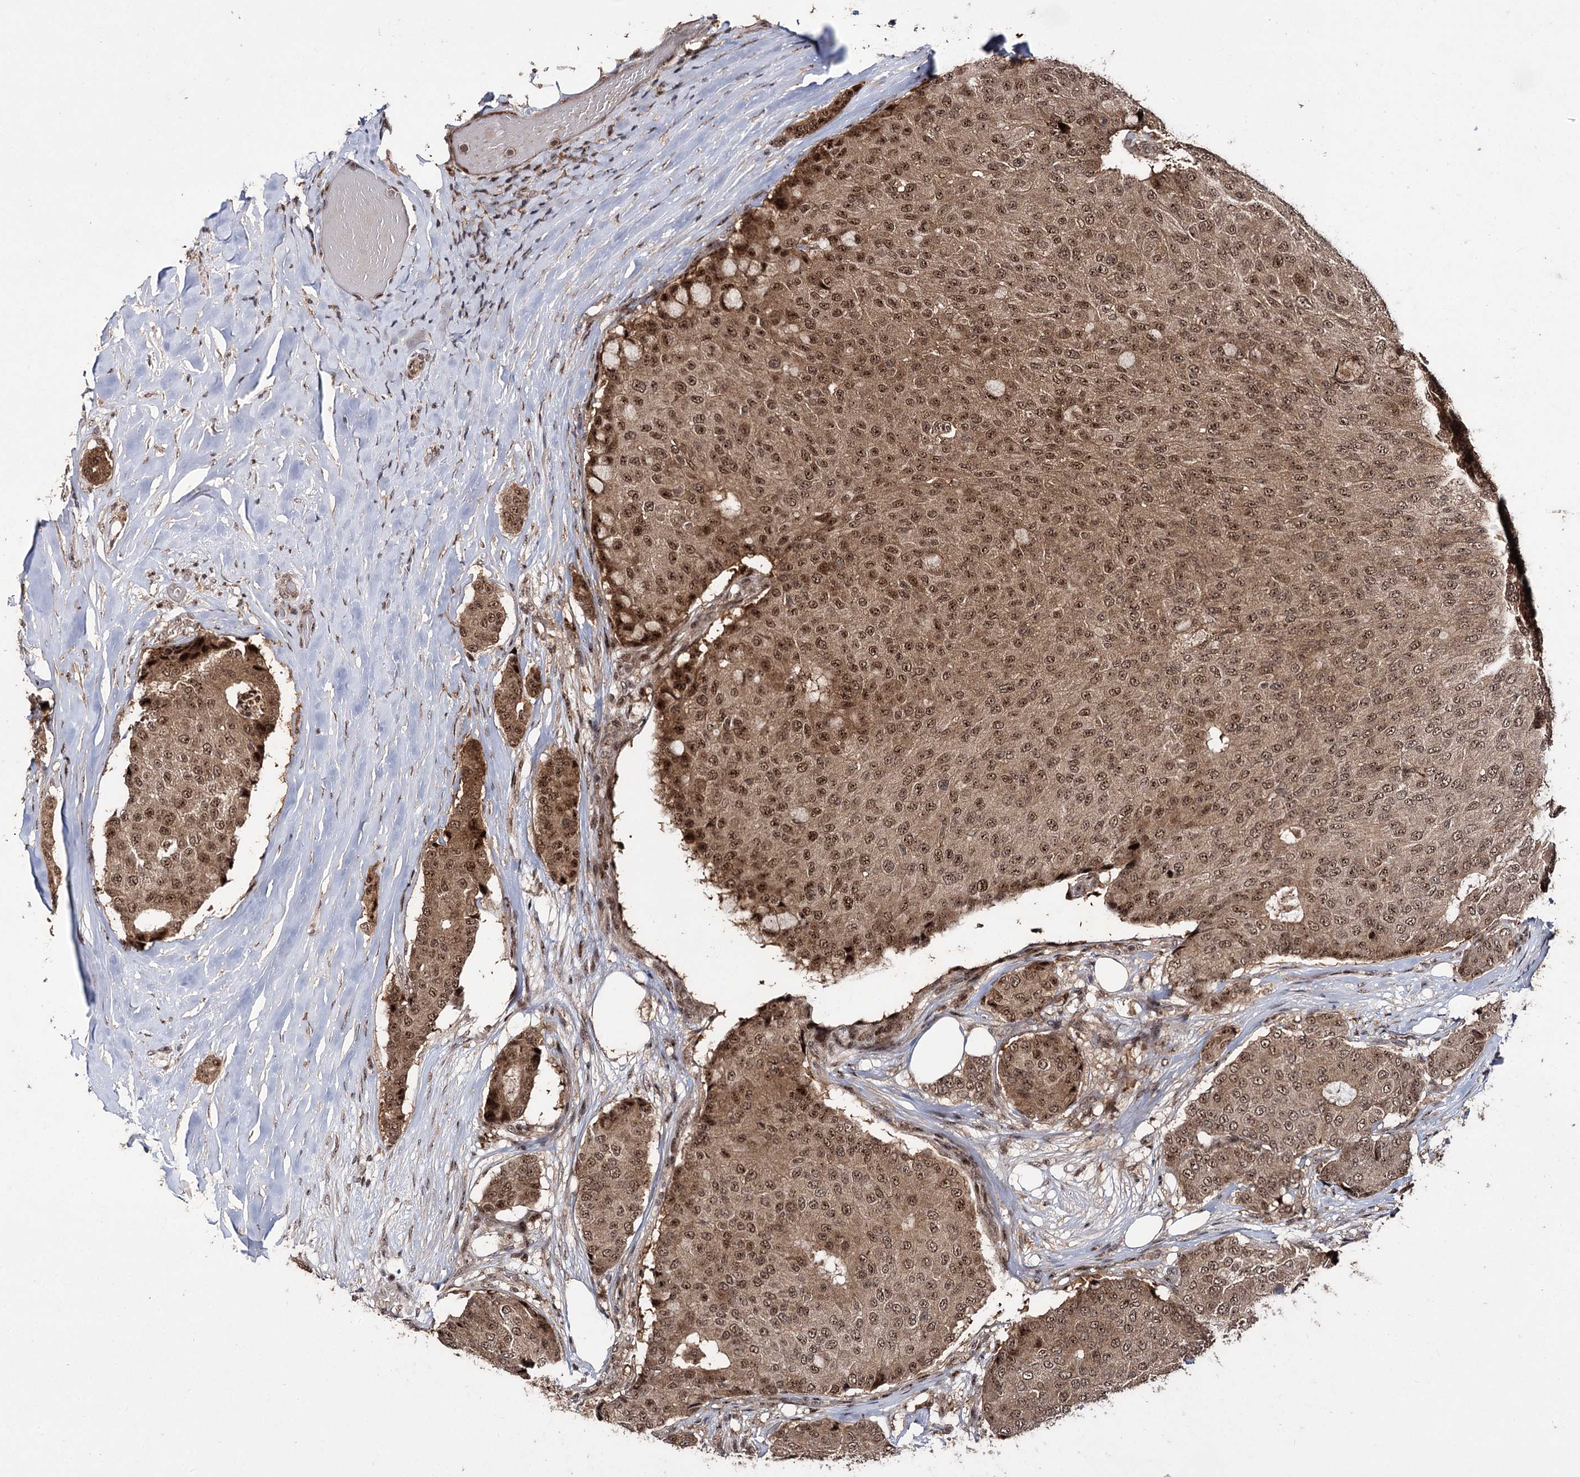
{"staining": {"intensity": "moderate", "quantity": ">75%", "location": "cytoplasmic/membranous,nuclear"}, "tissue": "breast cancer", "cell_type": "Tumor cells", "image_type": "cancer", "snomed": [{"axis": "morphology", "description": "Duct carcinoma"}, {"axis": "topography", "description": "Breast"}], "caption": "IHC (DAB (3,3'-diaminobenzidine)) staining of breast cancer reveals moderate cytoplasmic/membranous and nuclear protein positivity in about >75% of tumor cells.", "gene": "MKNK2", "patient": {"sex": "female", "age": 75}}